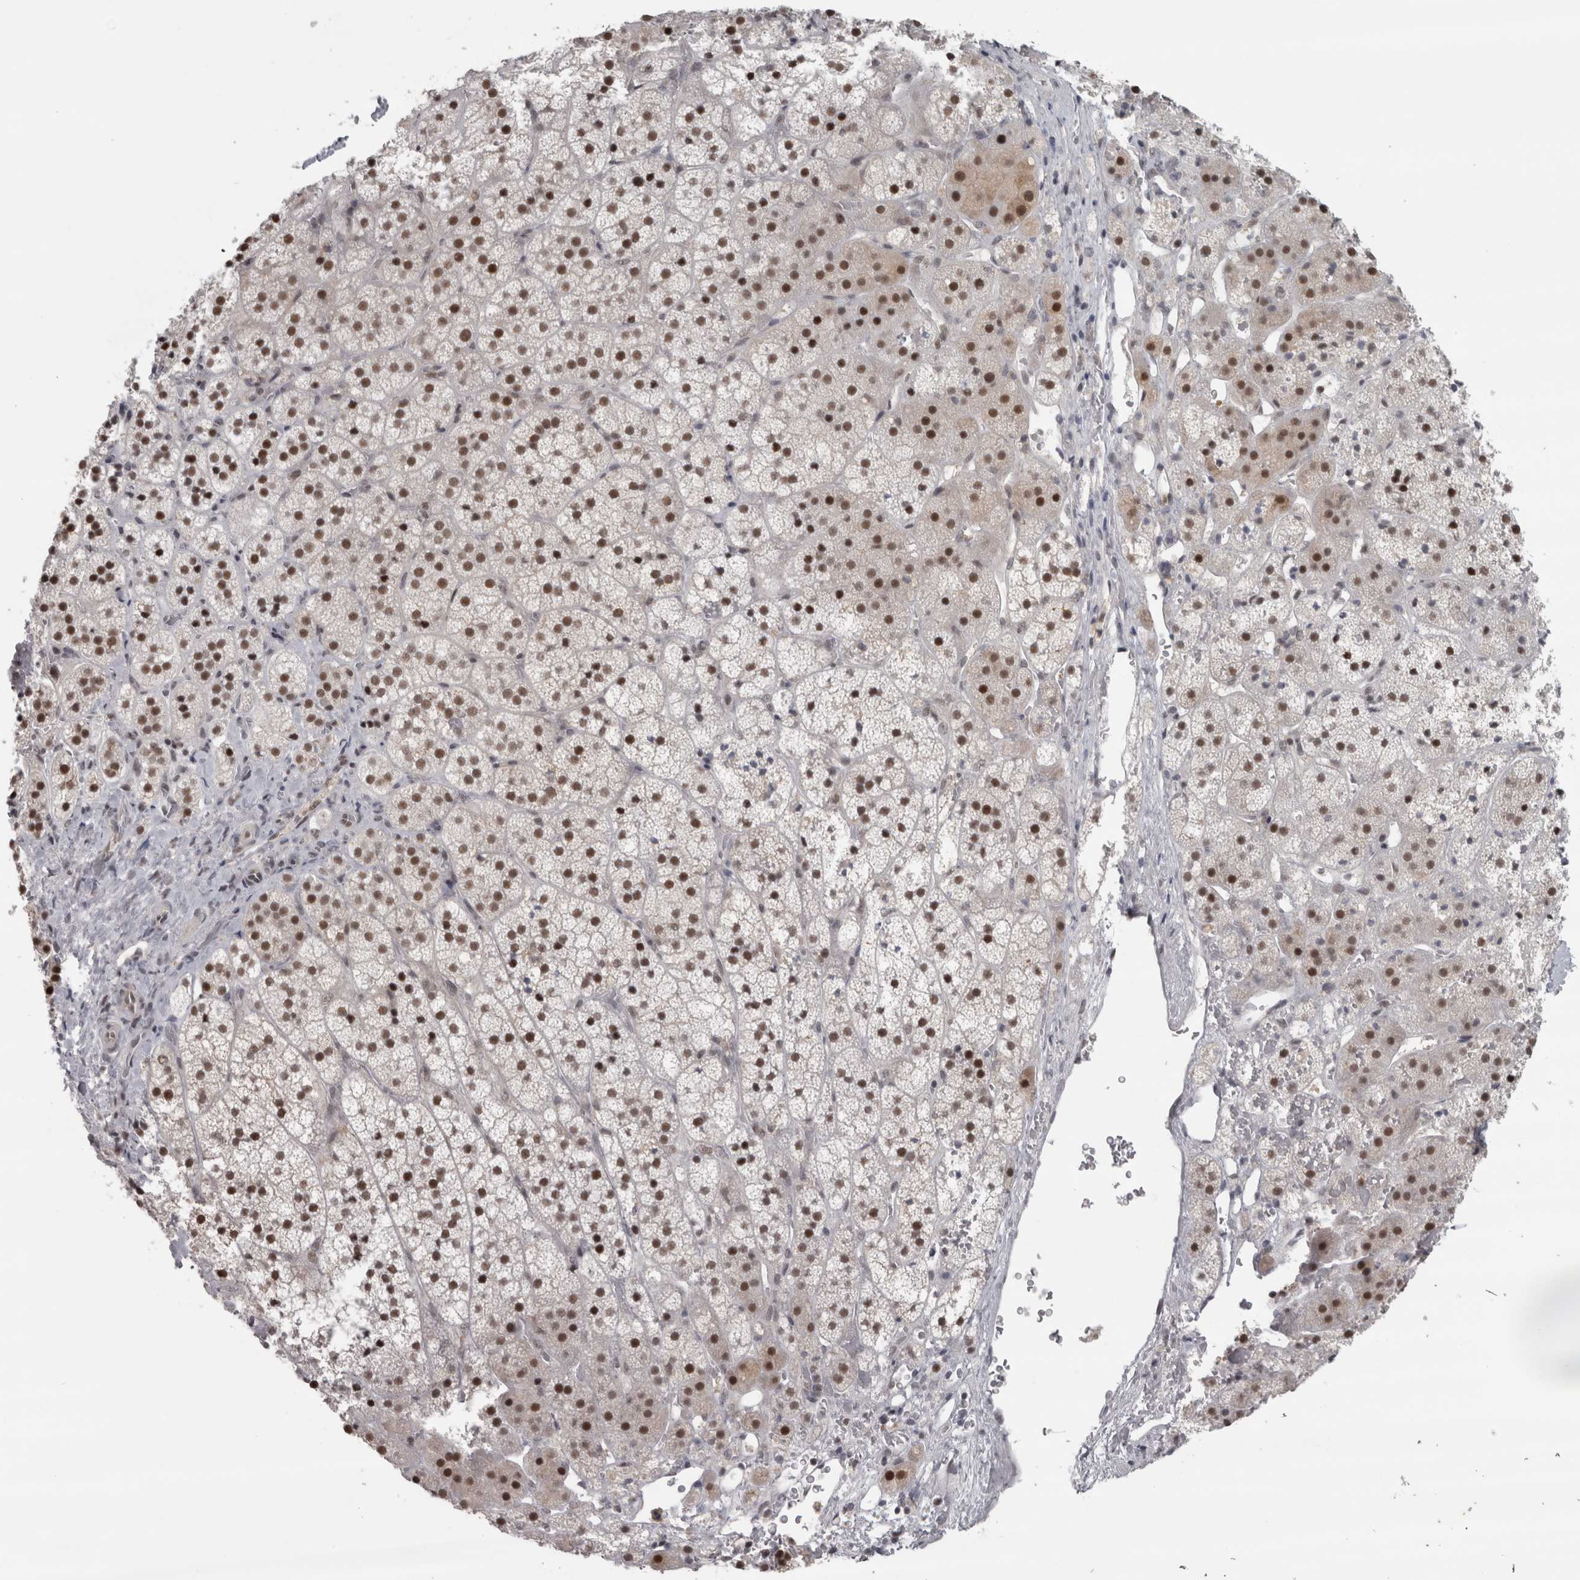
{"staining": {"intensity": "strong", "quantity": ">75%", "location": "nuclear"}, "tissue": "adrenal gland", "cell_type": "Glandular cells", "image_type": "normal", "snomed": [{"axis": "morphology", "description": "Normal tissue, NOS"}, {"axis": "topography", "description": "Adrenal gland"}], "caption": "Glandular cells display strong nuclear positivity in about >75% of cells in unremarkable adrenal gland. (Brightfield microscopy of DAB IHC at high magnification).", "gene": "MICU3", "patient": {"sex": "female", "age": 44}}